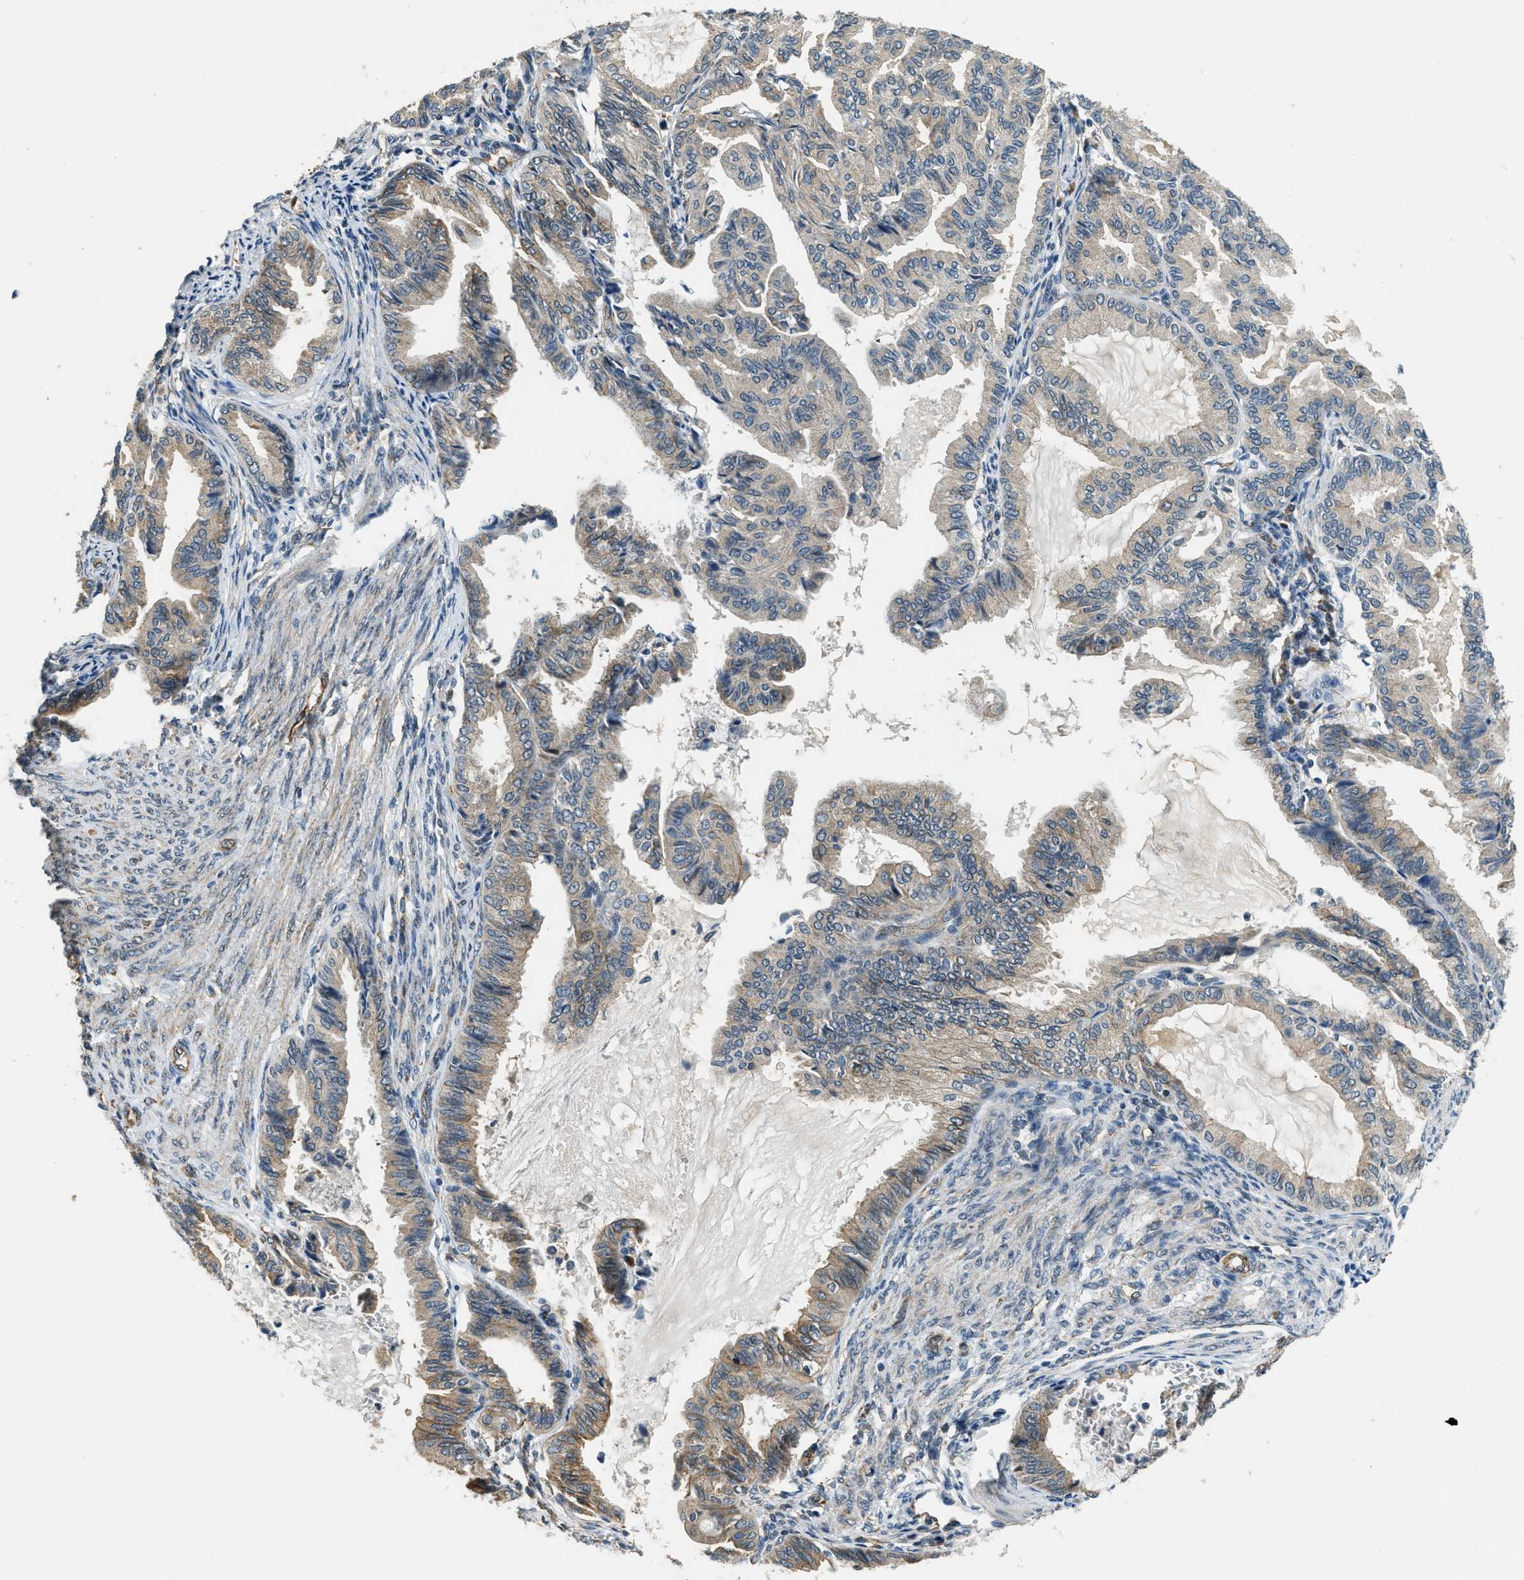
{"staining": {"intensity": "moderate", "quantity": "25%-75%", "location": "cytoplasmic/membranous"}, "tissue": "endometrial cancer", "cell_type": "Tumor cells", "image_type": "cancer", "snomed": [{"axis": "morphology", "description": "Adenocarcinoma, NOS"}, {"axis": "topography", "description": "Endometrium"}], "caption": "Human endometrial adenocarcinoma stained with a brown dye displays moderate cytoplasmic/membranous positive staining in about 25%-75% of tumor cells.", "gene": "ALOX12", "patient": {"sex": "female", "age": 86}}